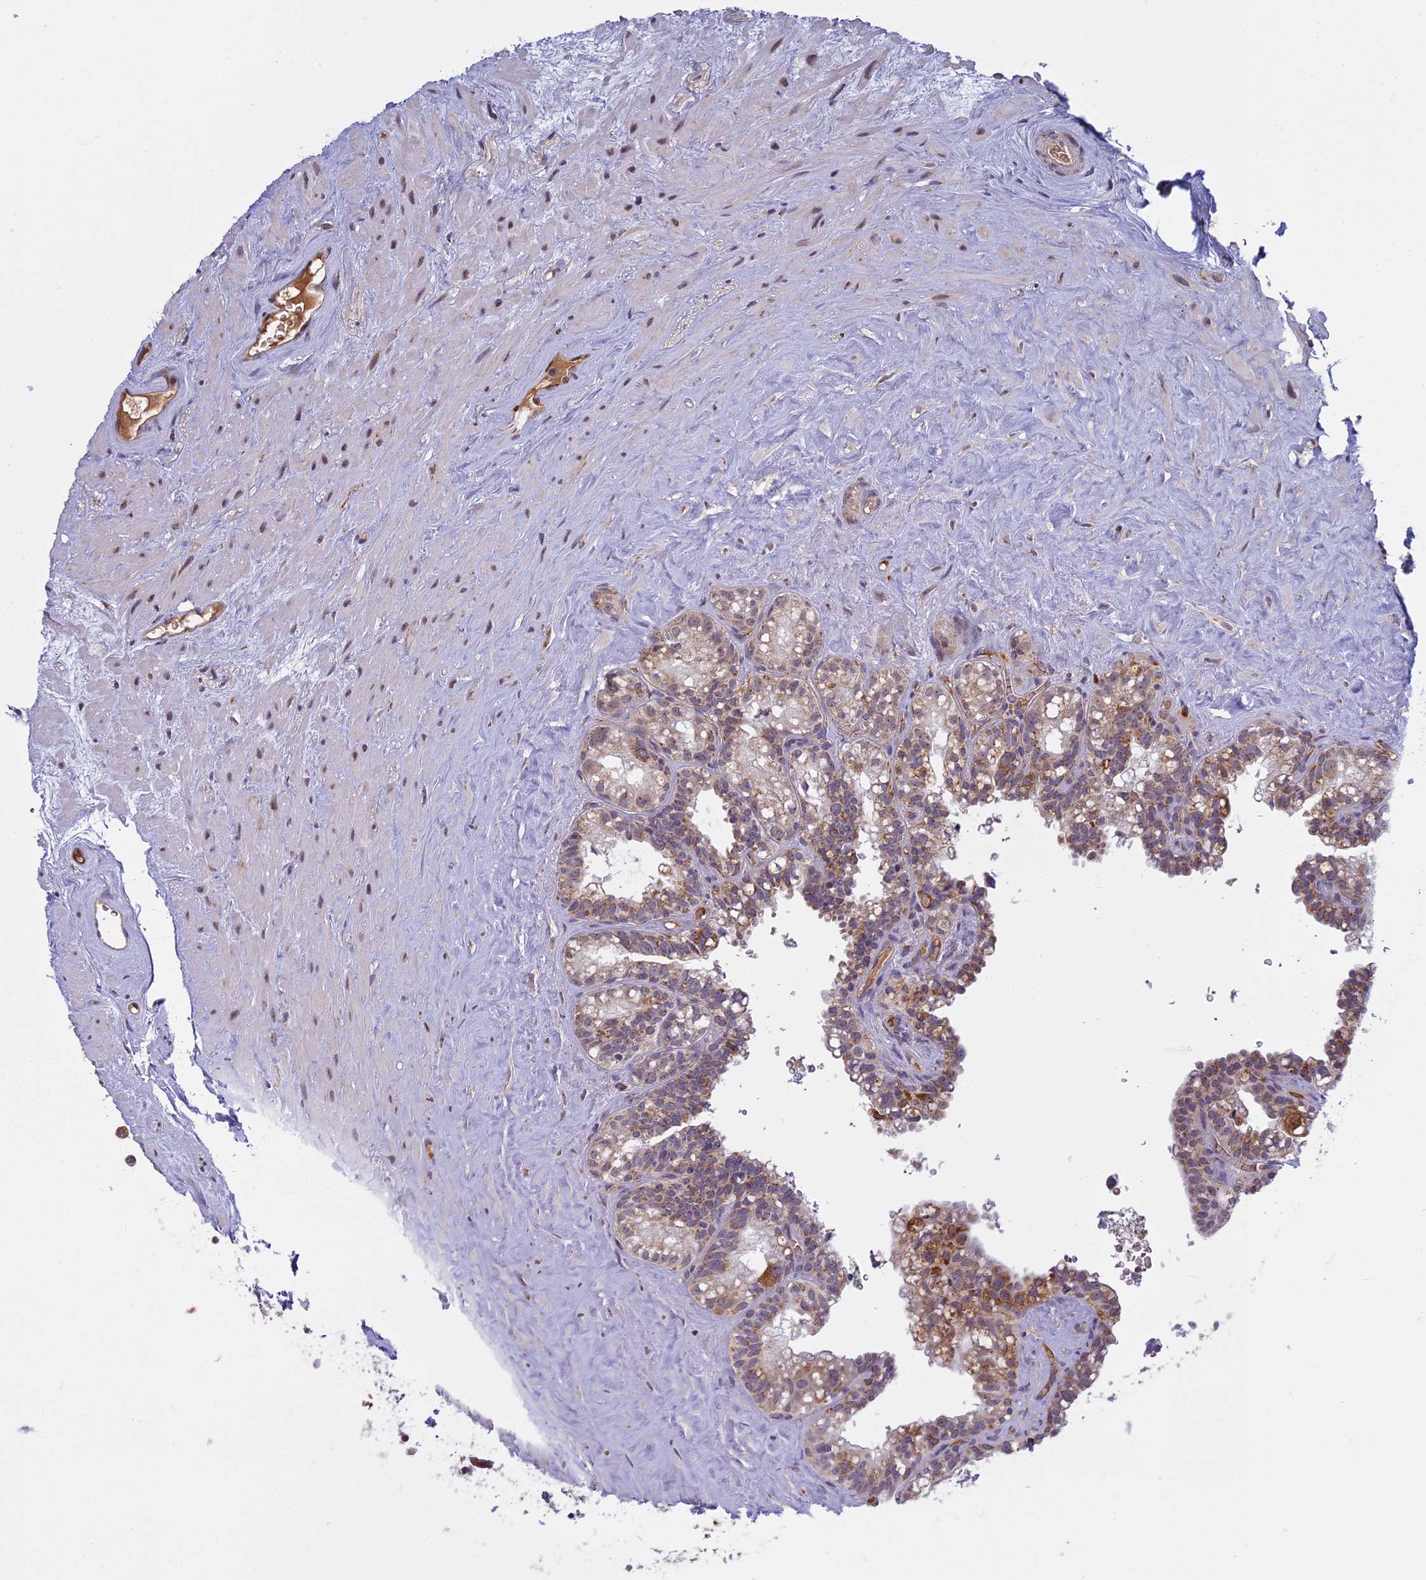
{"staining": {"intensity": "moderate", "quantity": "25%-75%", "location": "cytoplasmic/membranous"}, "tissue": "seminal vesicle", "cell_type": "Glandular cells", "image_type": "normal", "snomed": [{"axis": "morphology", "description": "Normal tissue, NOS"}, {"axis": "topography", "description": "Prostate"}, {"axis": "topography", "description": "Seminal veicle"}], "caption": "Immunohistochemical staining of normal seminal vesicle exhibits moderate cytoplasmic/membranous protein positivity in approximately 25%-75% of glandular cells.", "gene": "MEOX1", "patient": {"sex": "male", "age": 79}}